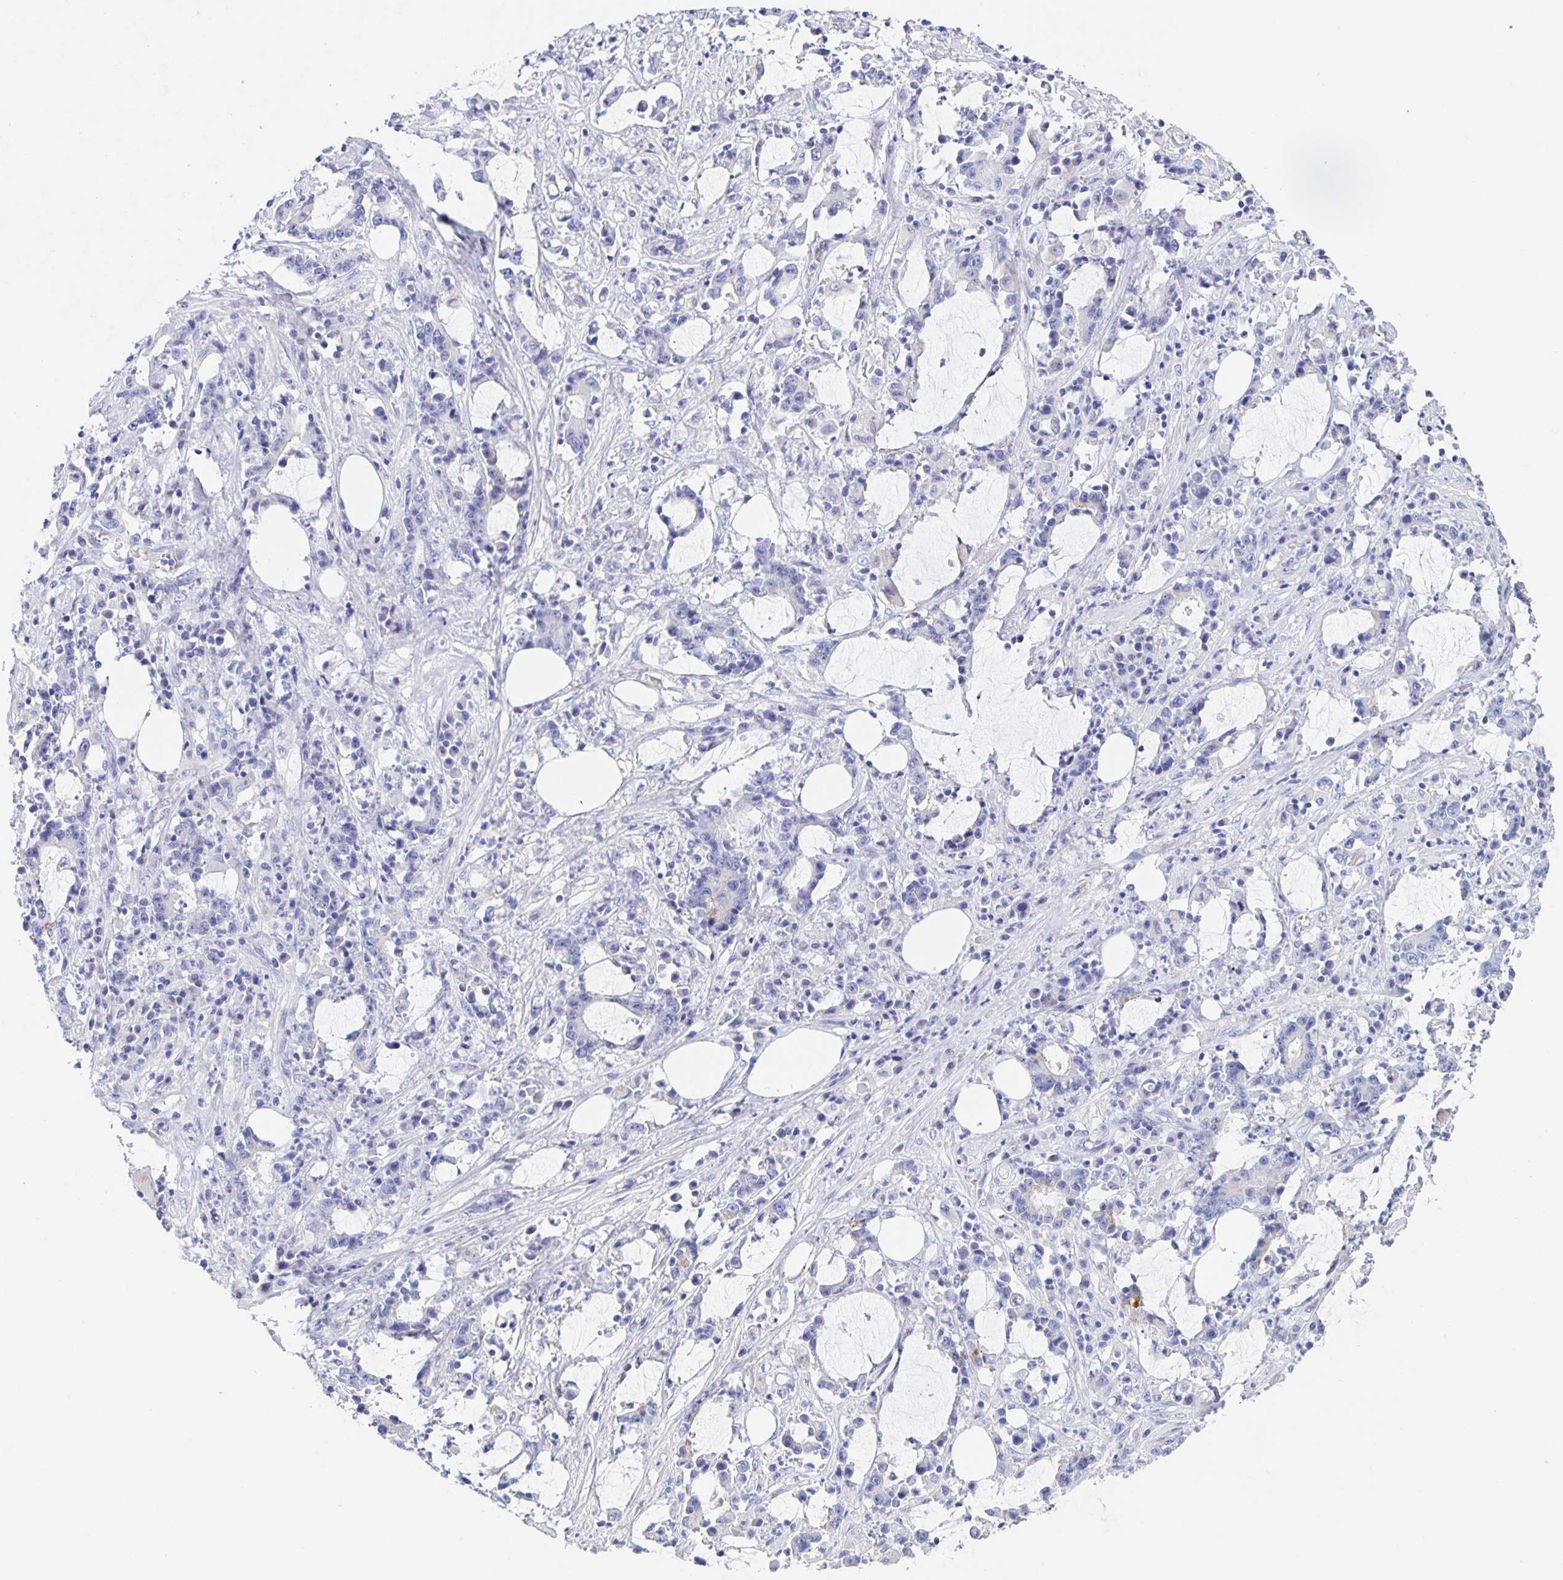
{"staining": {"intensity": "negative", "quantity": "none", "location": "none"}, "tissue": "stomach cancer", "cell_type": "Tumor cells", "image_type": "cancer", "snomed": [{"axis": "morphology", "description": "Adenocarcinoma, NOS"}, {"axis": "topography", "description": "Stomach, upper"}], "caption": "Tumor cells show no significant staining in stomach adenocarcinoma.", "gene": "DMBT1", "patient": {"sex": "male", "age": 68}}